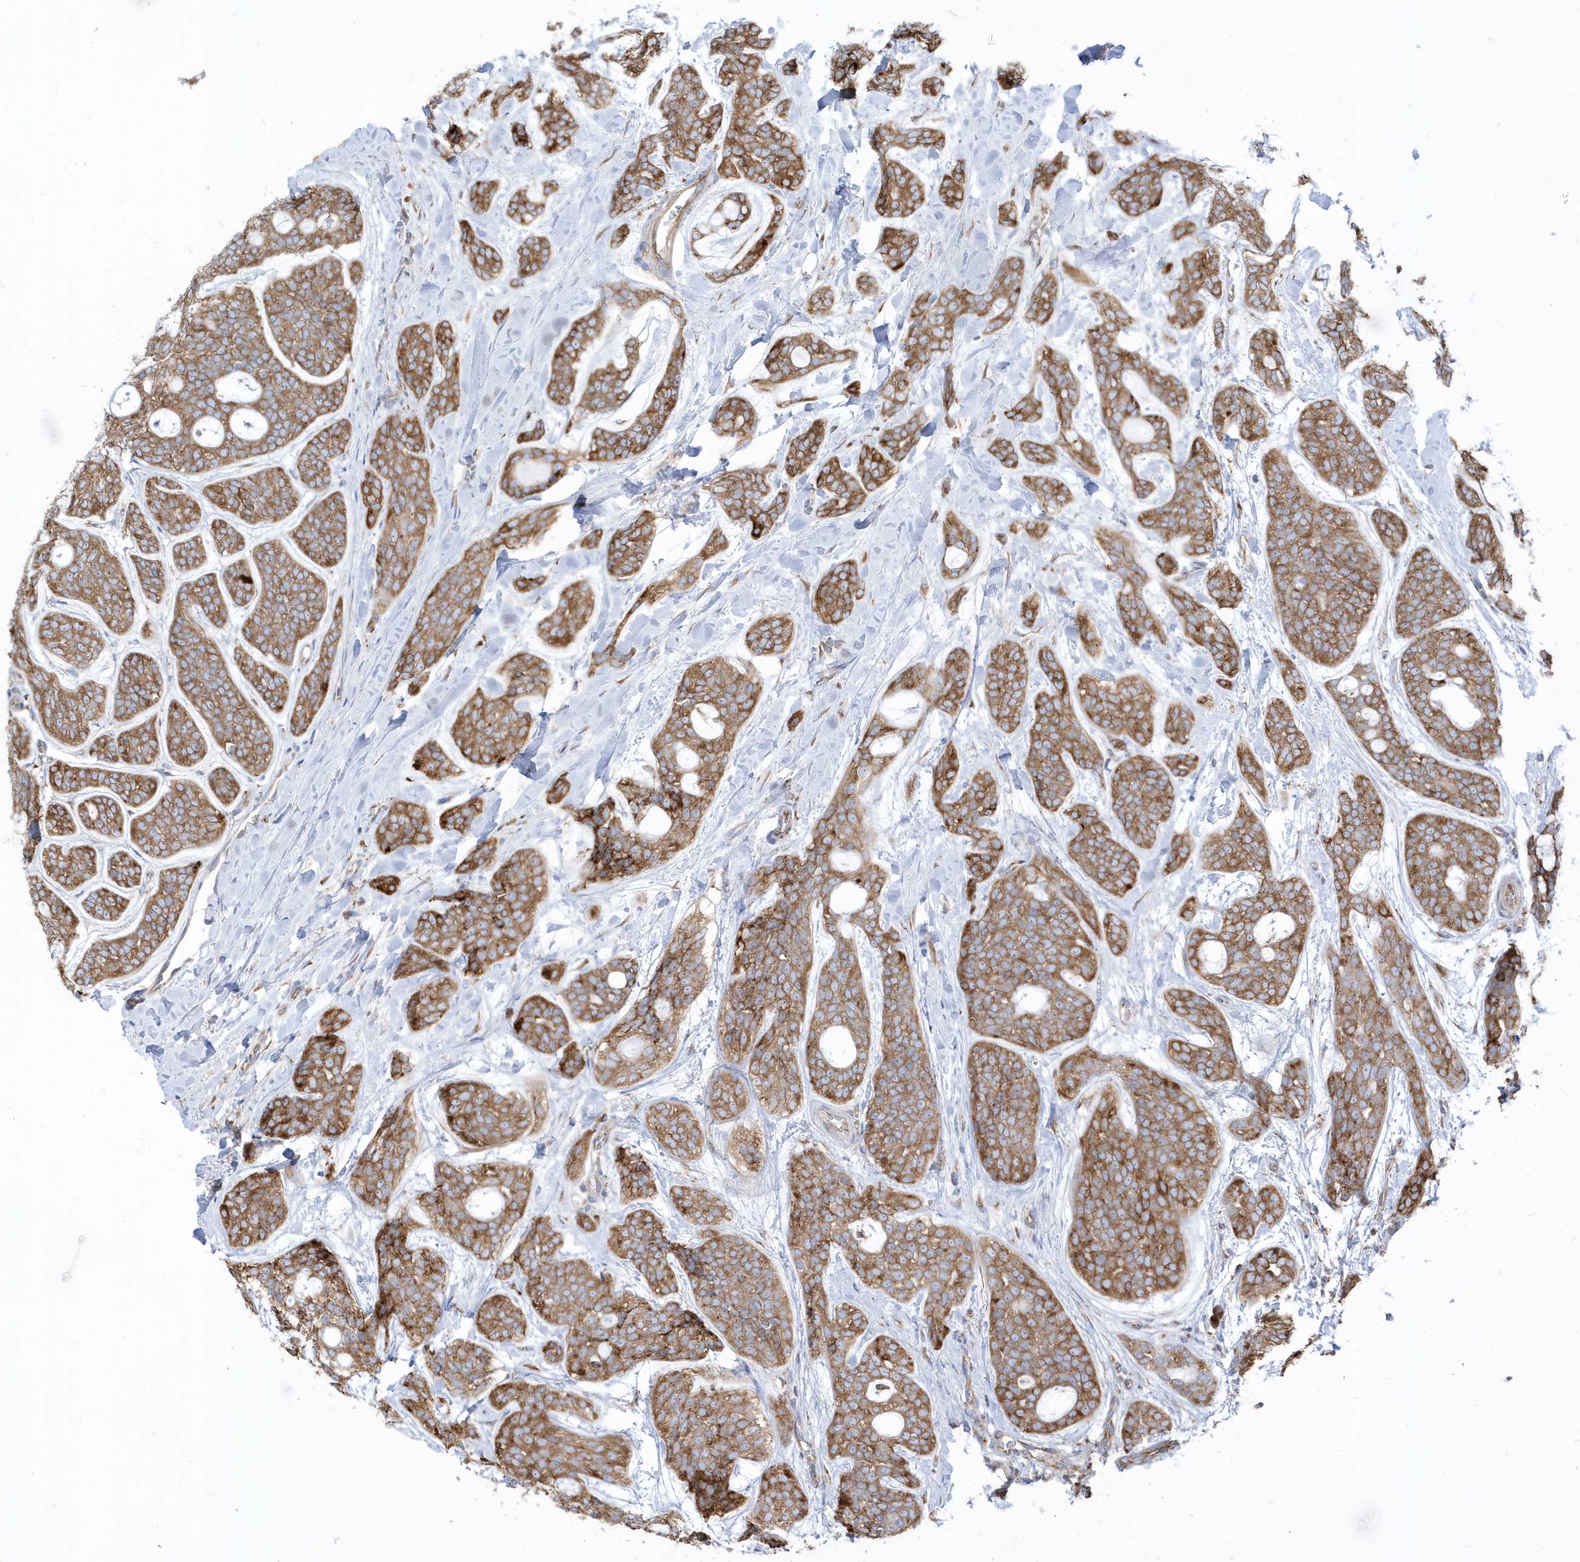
{"staining": {"intensity": "strong", "quantity": ">75%", "location": "cytoplasmic/membranous"}, "tissue": "head and neck cancer", "cell_type": "Tumor cells", "image_type": "cancer", "snomed": [{"axis": "morphology", "description": "Adenocarcinoma, NOS"}, {"axis": "topography", "description": "Head-Neck"}], "caption": "Protein expression analysis of adenocarcinoma (head and neck) shows strong cytoplasmic/membranous expression in about >75% of tumor cells.", "gene": "PDIA6", "patient": {"sex": "male", "age": 66}}